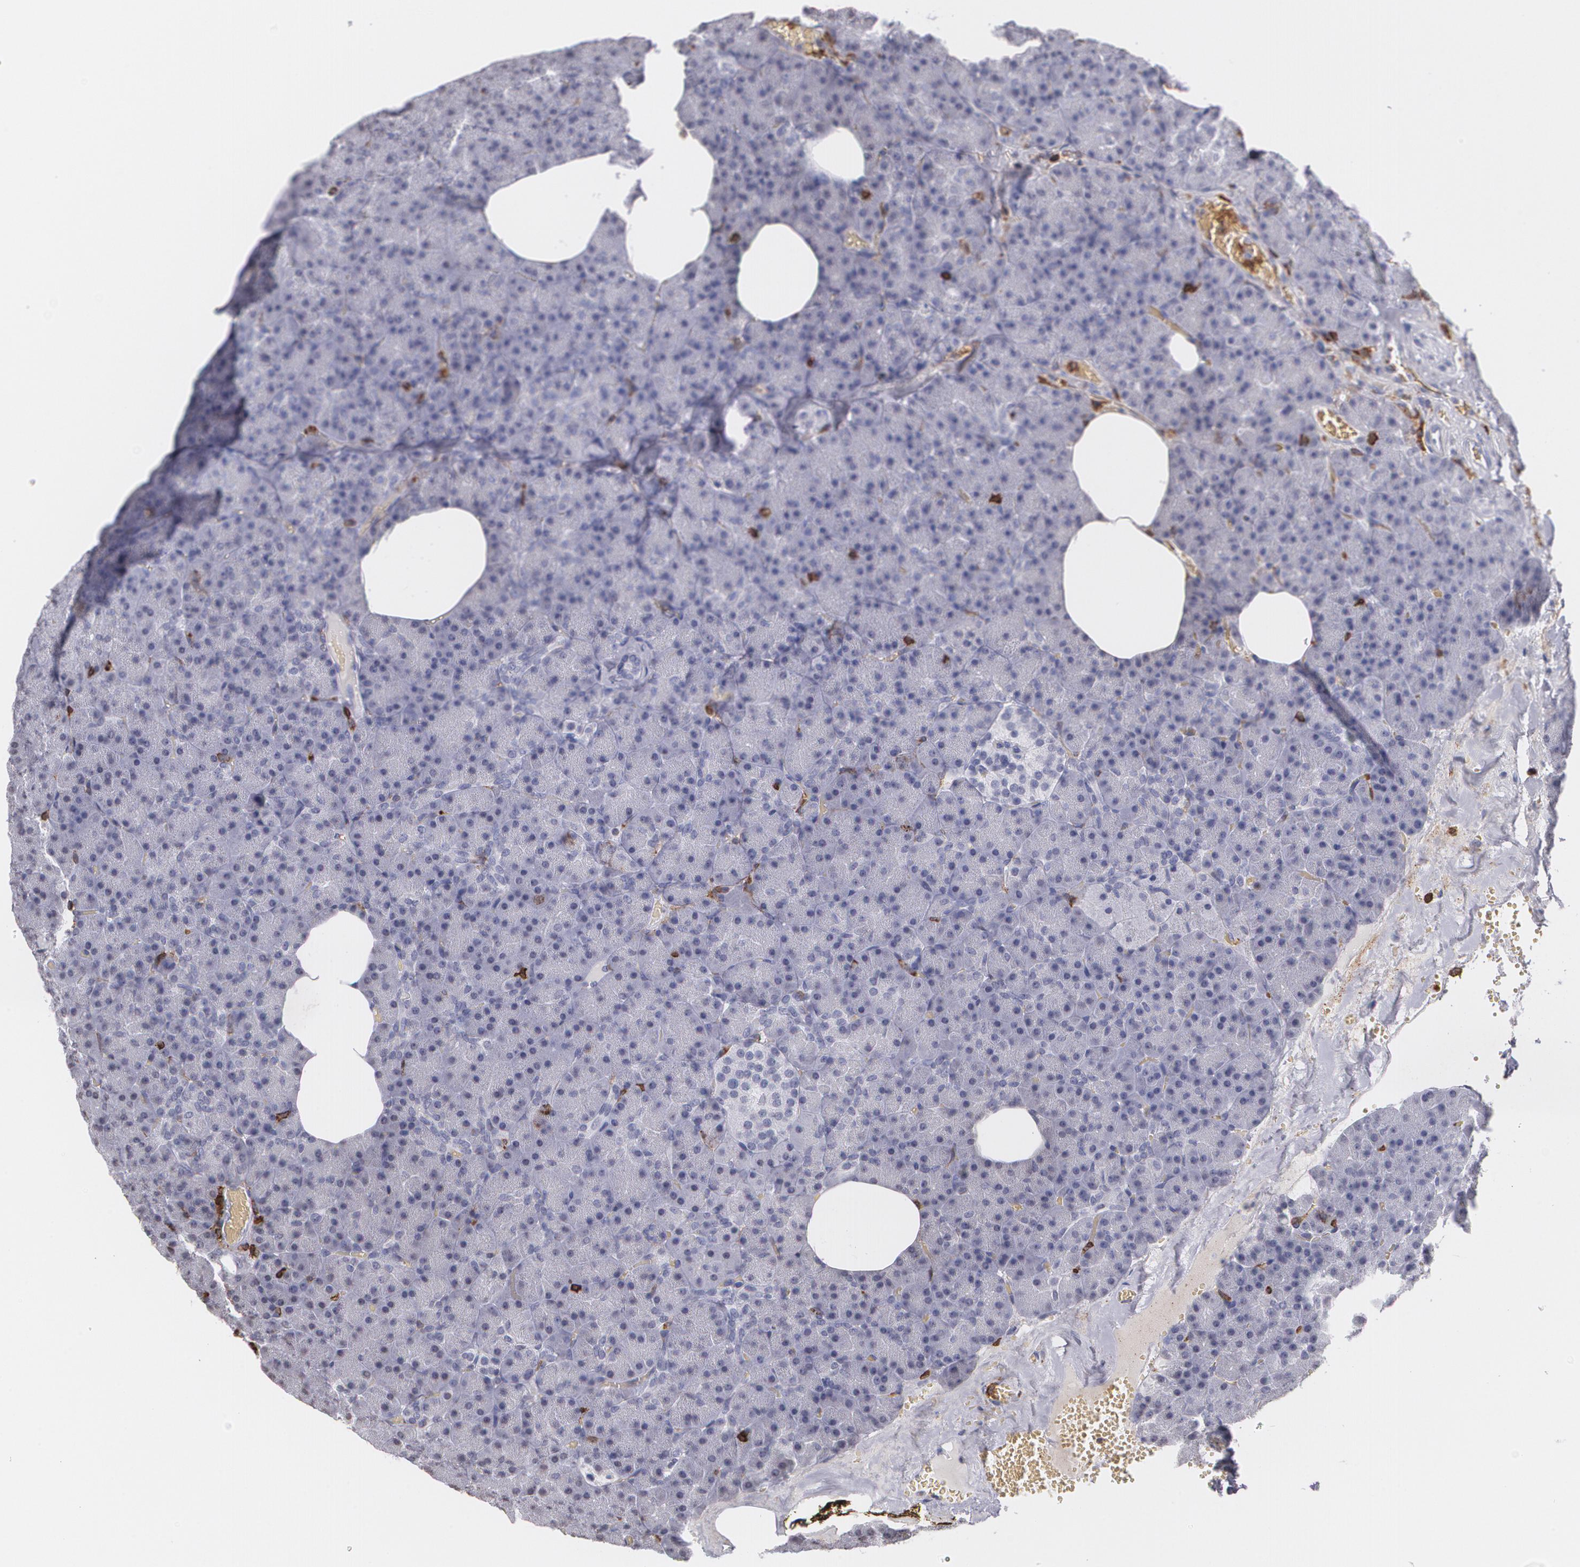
{"staining": {"intensity": "negative", "quantity": "none", "location": "none"}, "tissue": "pancreas", "cell_type": "Exocrine glandular cells", "image_type": "normal", "snomed": [{"axis": "morphology", "description": "Normal tissue, NOS"}, {"axis": "topography", "description": "Pancreas"}], "caption": "Exocrine glandular cells are negative for protein expression in normal human pancreas. (Stains: DAB immunohistochemistry (IHC) with hematoxylin counter stain, Microscopy: brightfield microscopy at high magnification).", "gene": "PTPRC", "patient": {"sex": "female", "age": 35}}